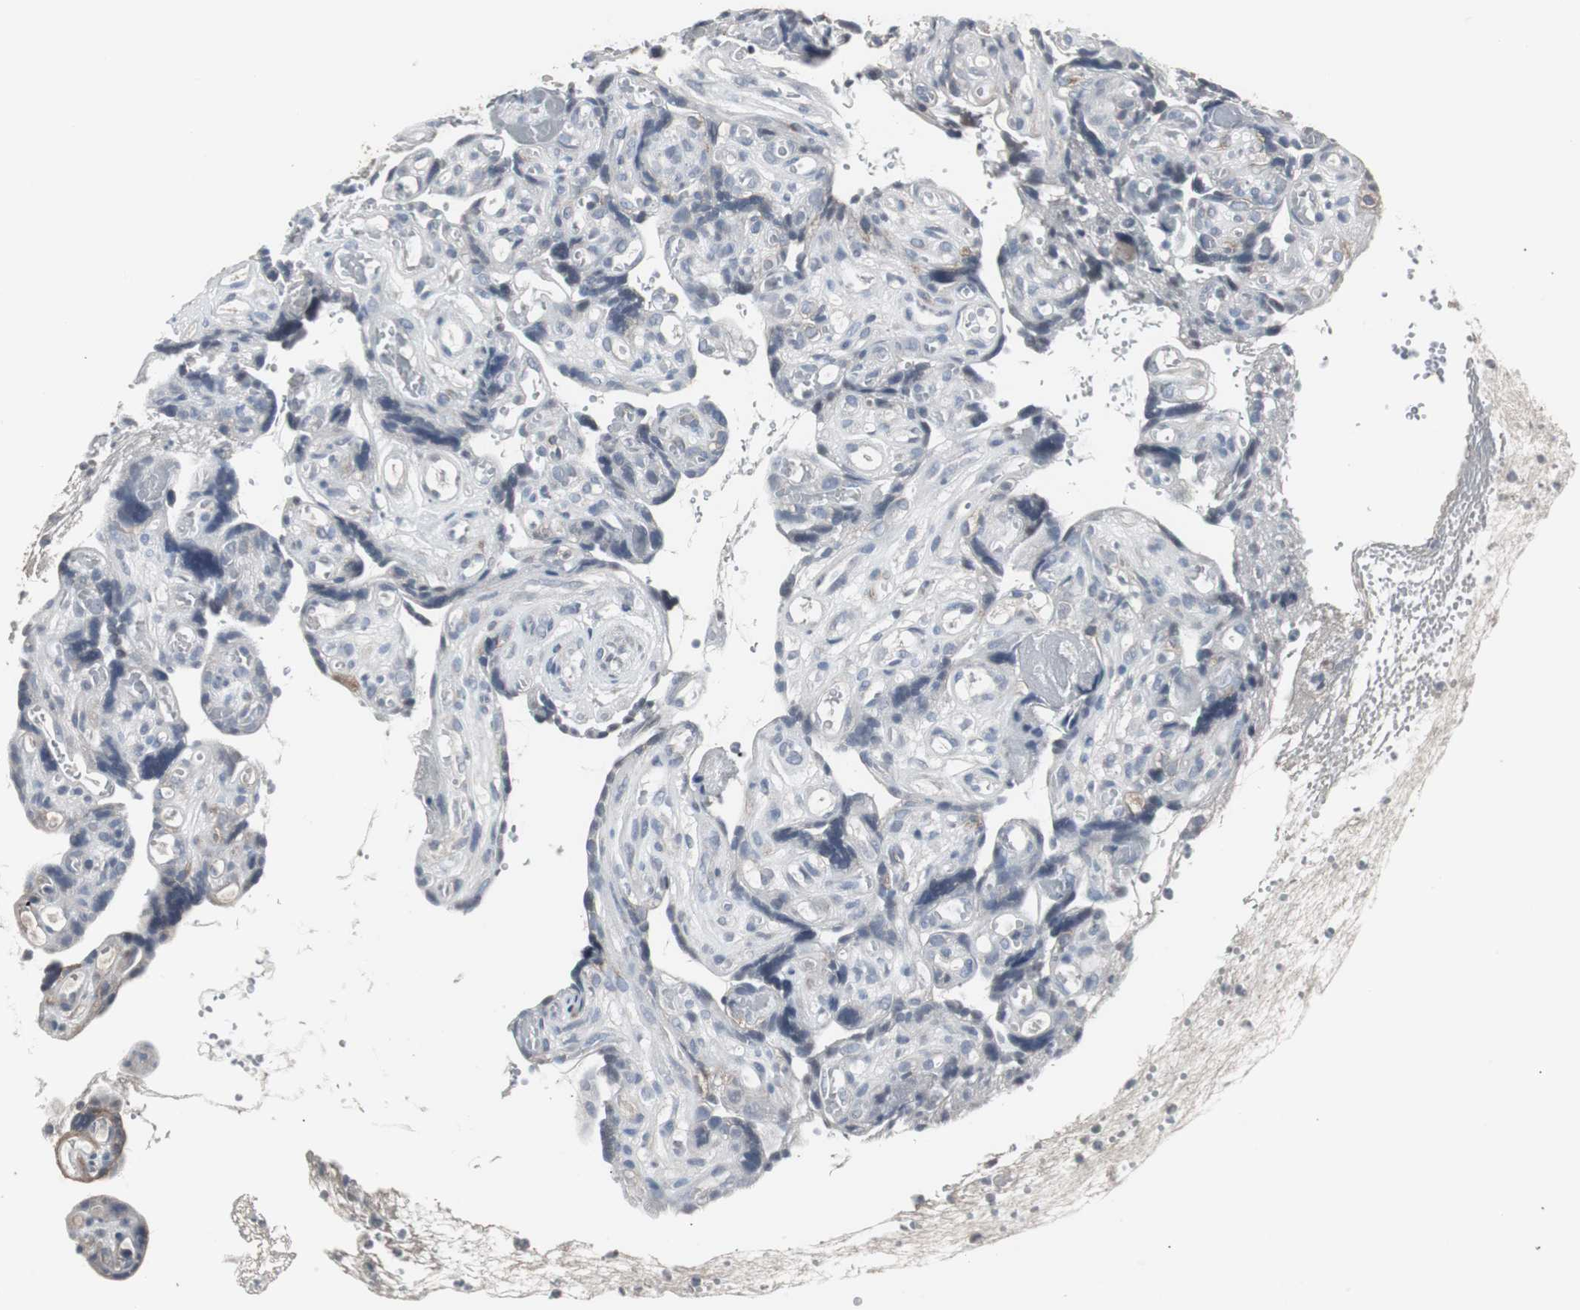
{"staining": {"intensity": "weak", "quantity": "25%-75%", "location": "cytoplasmic/membranous"}, "tissue": "placenta", "cell_type": "Decidual cells", "image_type": "normal", "snomed": [{"axis": "morphology", "description": "Normal tissue, NOS"}, {"axis": "topography", "description": "Placenta"}], "caption": "IHC histopathology image of unremarkable placenta: human placenta stained using IHC demonstrates low levels of weak protein expression localized specifically in the cytoplasmic/membranous of decidual cells, appearing as a cytoplasmic/membranous brown color.", "gene": "ACAA1", "patient": {"sex": "female", "age": 30}}